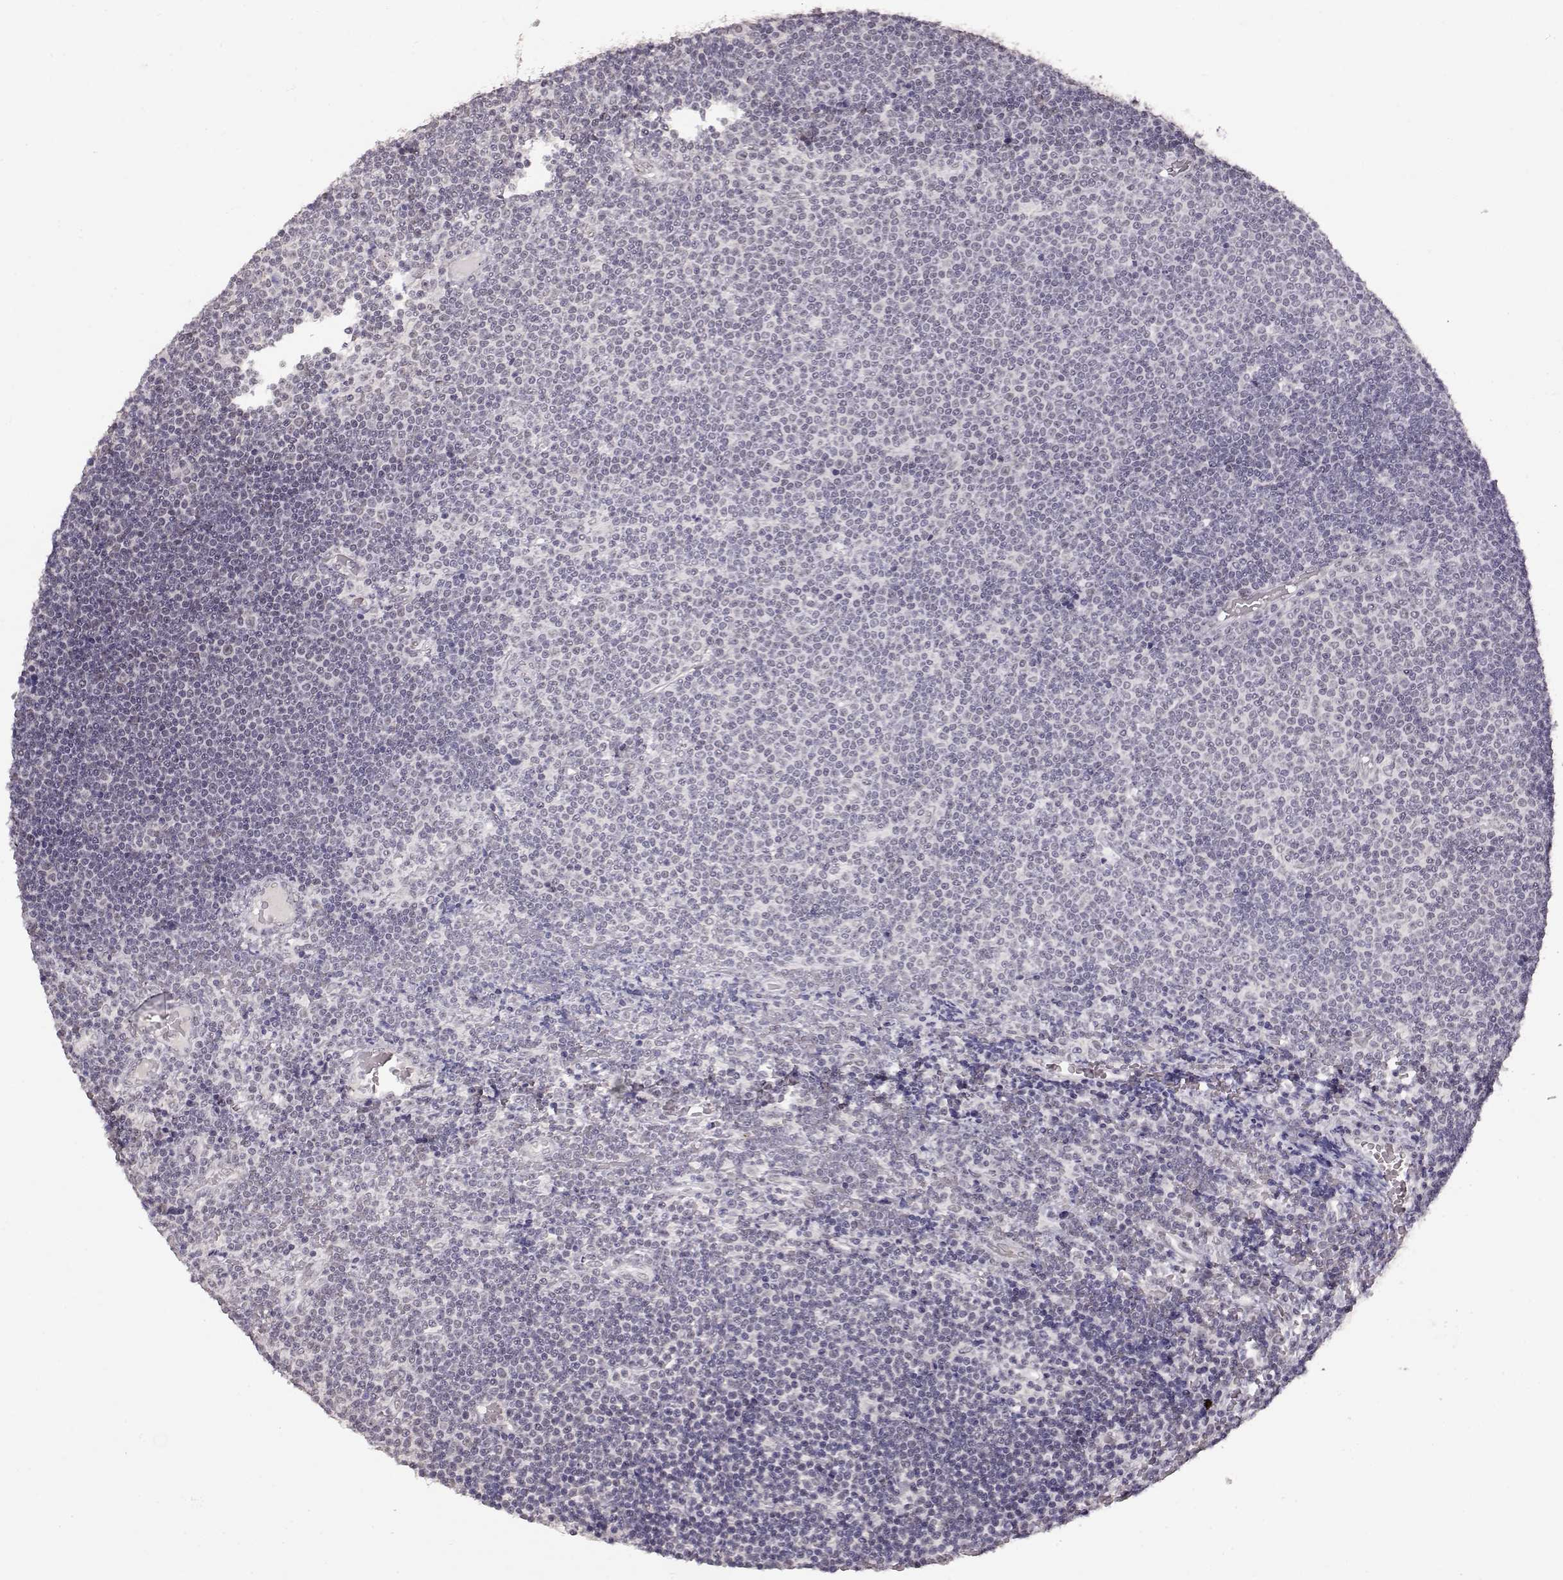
{"staining": {"intensity": "negative", "quantity": "none", "location": "none"}, "tissue": "lymphoma", "cell_type": "Tumor cells", "image_type": "cancer", "snomed": [{"axis": "morphology", "description": "Malignant lymphoma, non-Hodgkin's type, Low grade"}, {"axis": "topography", "description": "Brain"}], "caption": "Immunohistochemical staining of human malignant lymphoma, non-Hodgkin's type (low-grade) displays no significant staining in tumor cells.", "gene": "PCP4", "patient": {"sex": "female", "age": 66}}